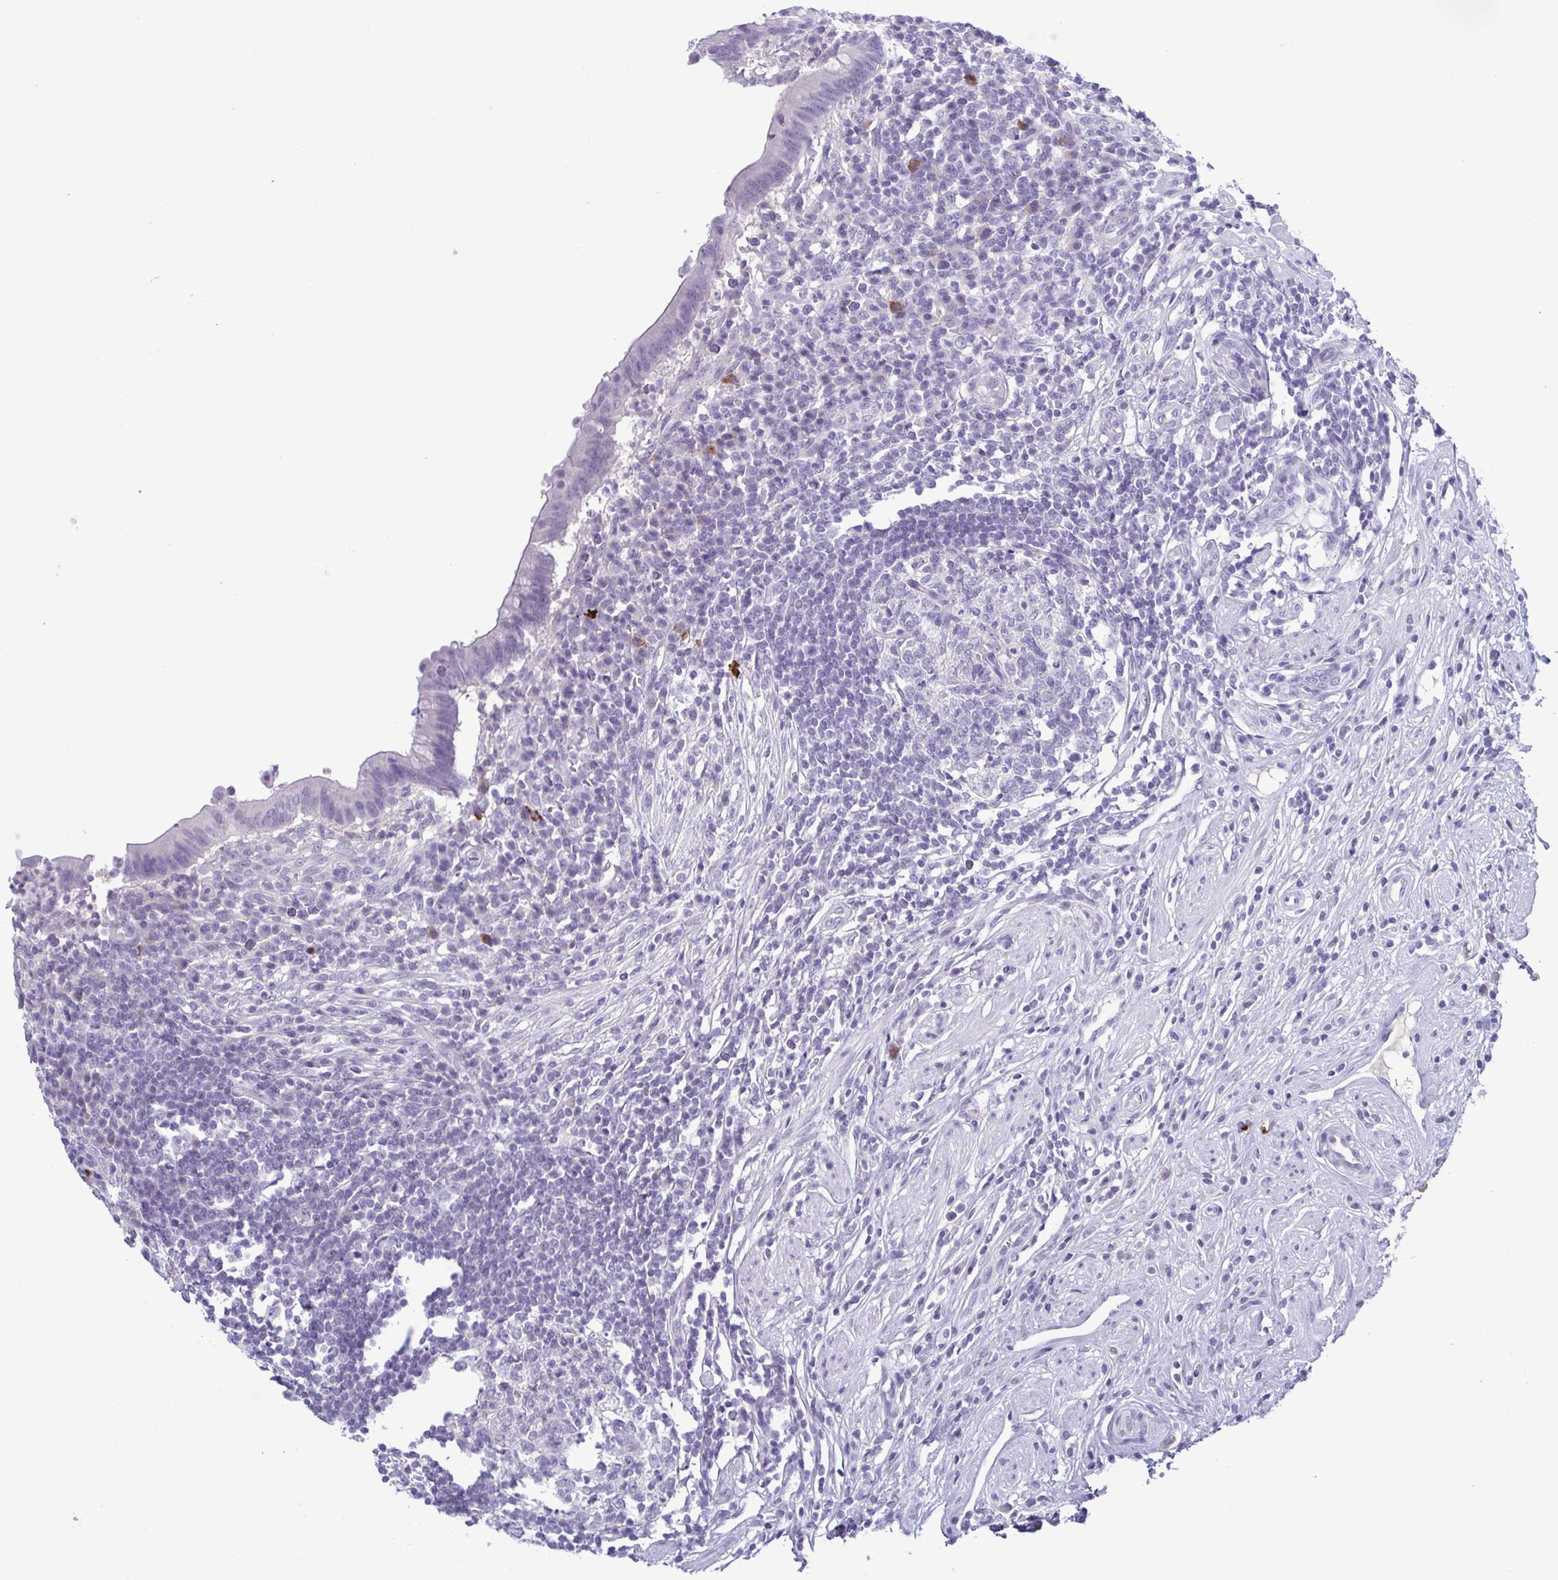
{"staining": {"intensity": "negative", "quantity": "none", "location": "none"}, "tissue": "appendix", "cell_type": "Glandular cells", "image_type": "normal", "snomed": [{"axis": "morphology", "description": "Normal tissue, NOS"}, {"axis": "topography", "description": "Appendix"}], "caption": "IHC of benign human appendix reveals no staining in glandular cells.", "gene": "INAFM1", "patient": {"sex": "female", "age": 56}}